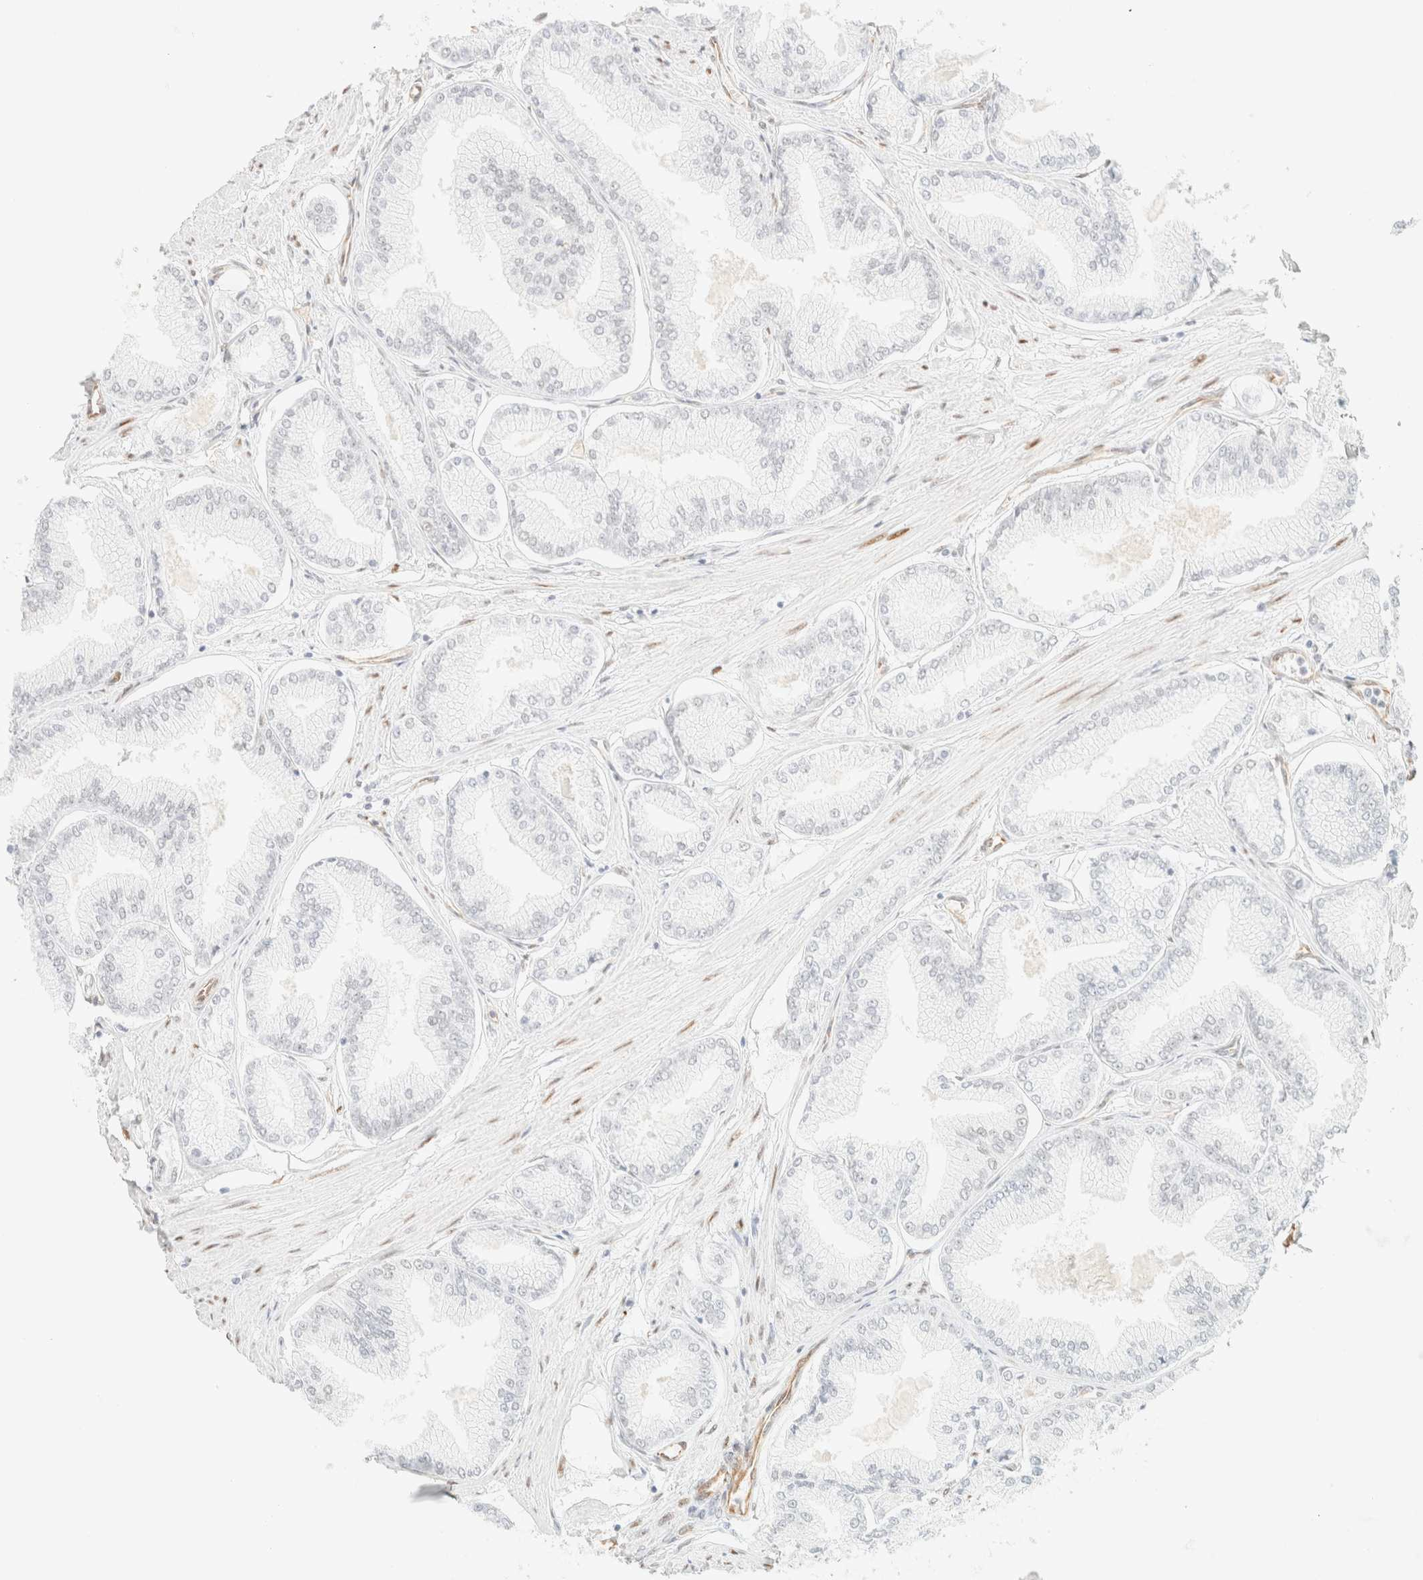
{"staining": {"intensity": "negative", "quantity": "none", "location": "none"}, "tissue": "prostate cancer", "cell_type": "Tumor cells", "image_type": "cancer", "snomed": [{"axis": "morphology", "description": "Adenocarcinoma, Low grade"}, {"axis": "topography", "description": "Prostate"}], "caption": "Tumor cells show no significant expression in prostate cancer (low-grade adenocarcinoma).", "gene": "ZSCAN18", "patient": {"sex": "male", "age": 52}}